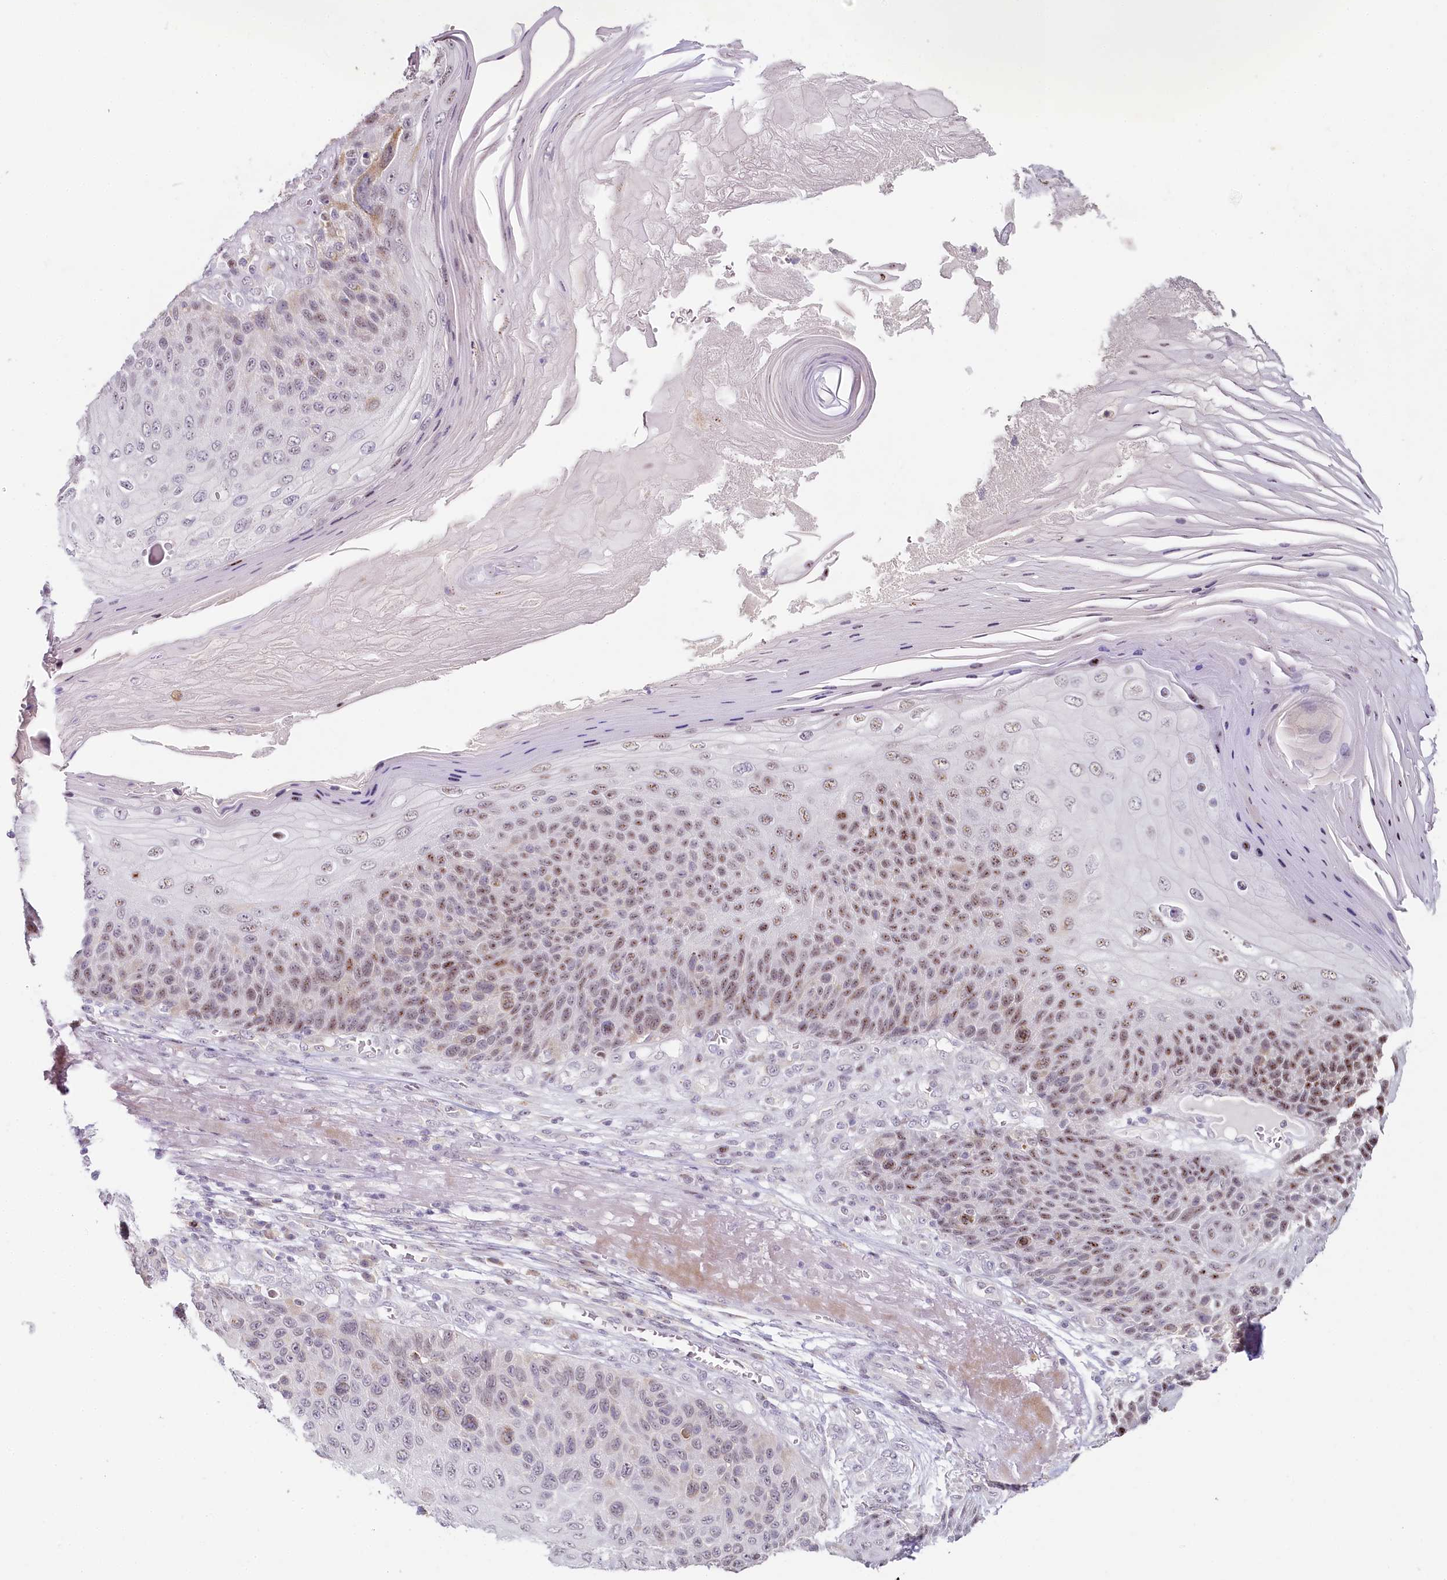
{"staining": {"intensity": "moderate", "quantity": "25%-75%", "location": "nuclear"}, "tissue": "skin cancer", "cell_type": "Tumor cells", "image_type": "cancer", "snomed": [{"axis": "morphology", "description": "Squamous cell carcinoma, NOS"}, {"axis": "topography", "description": "Skin"}], "caption": "Immunohistochemical staining of skin cancer (squamous cell carcinoma) displays moderate nuclear protein positivity in approximately 25%-75% of tumor cells.", "gene": "HPD", "patient": {"sex": "female", "age": 88}}